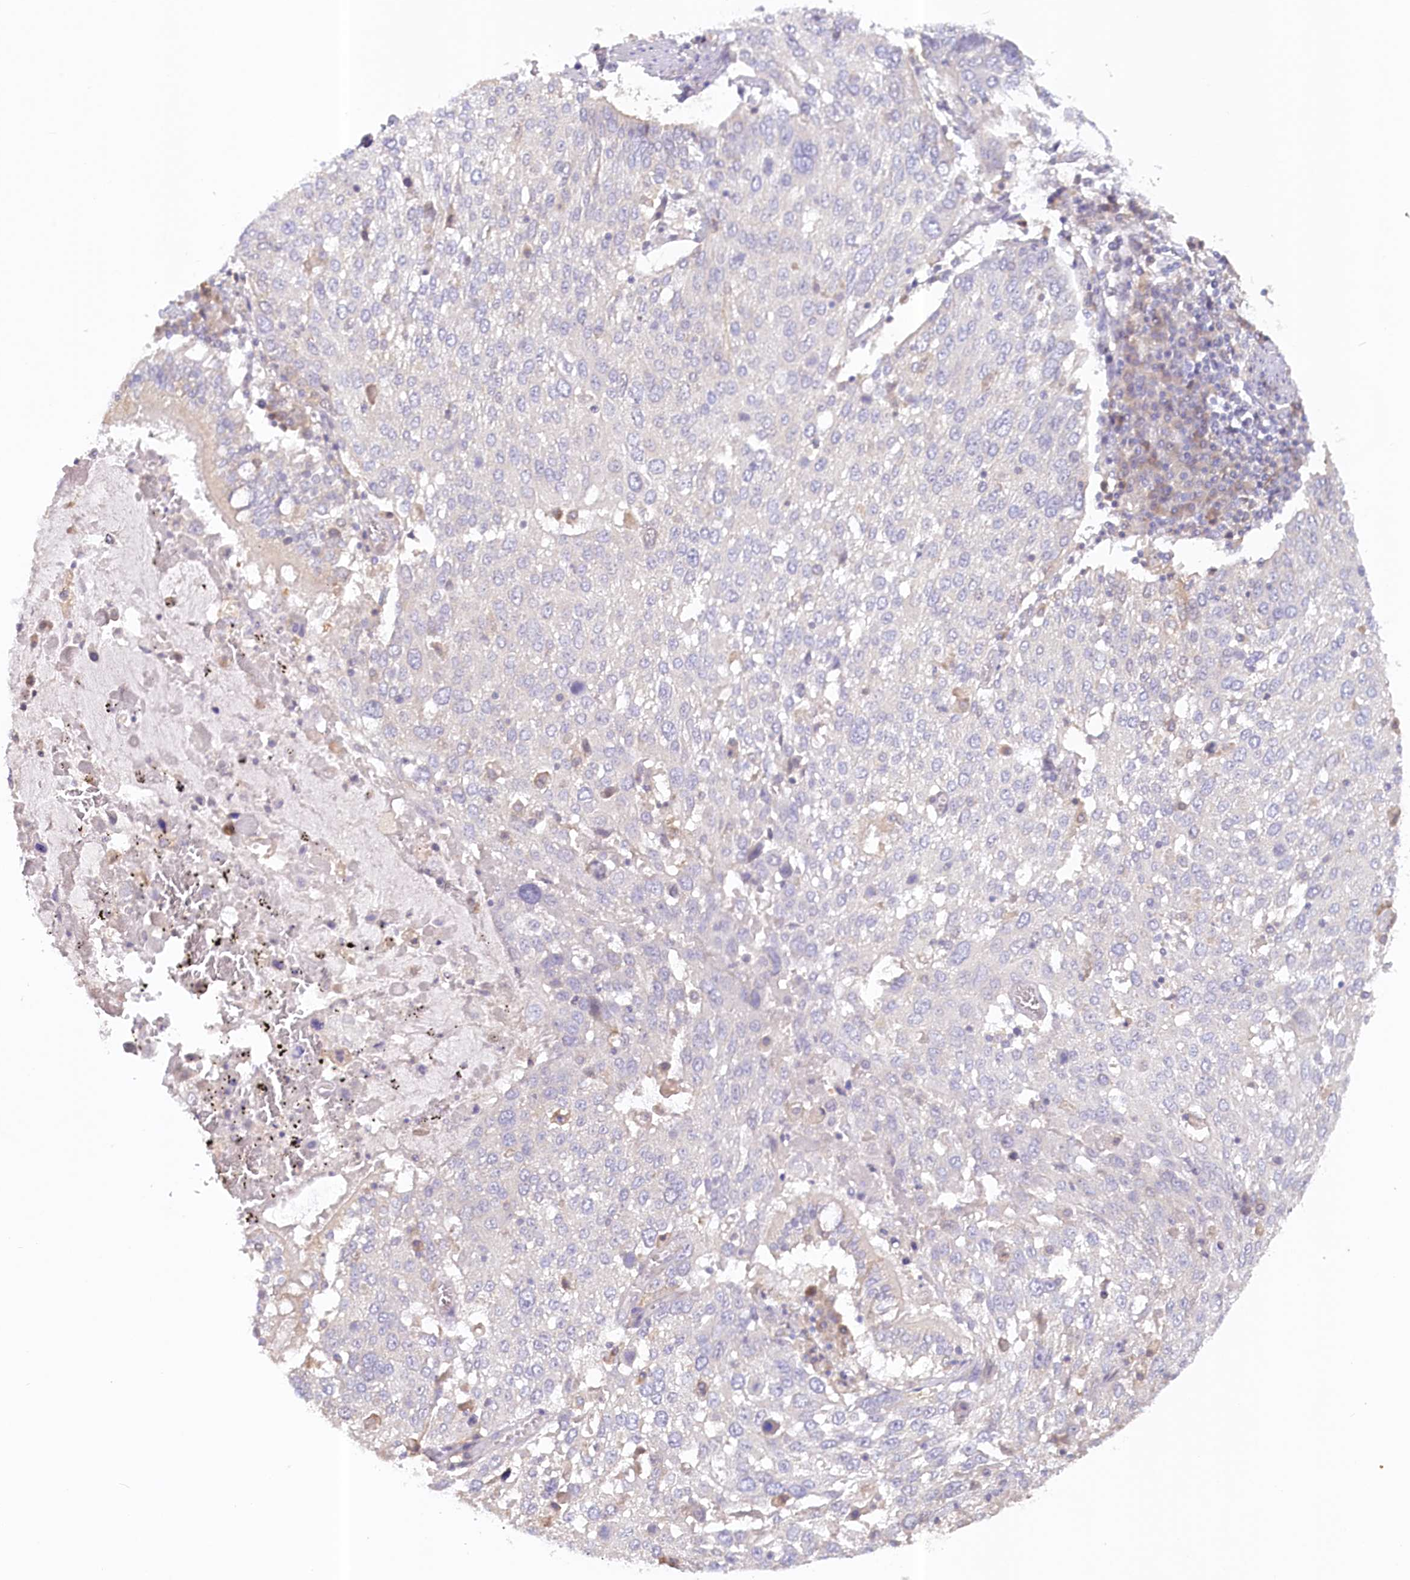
{"staining": {"intensity": "negative", "quantity": "none", "location": "none"}, "tissue": "lung cancer", "cell_type": "Tumor cells", "image_type": "cancer", "snomed": [{"axis": "morphology", "description": "Squamous cell carcinoma, NOS"}, {"axis": "topography", "description": "Lung"}], "caption": "Lung cancer (squamous cell carcinoma) was stained to show a protein in brown. There is no significant staining in tumor cells.", "gene": "PAIP2", "patient": {"sex": "male", "age": 65}}